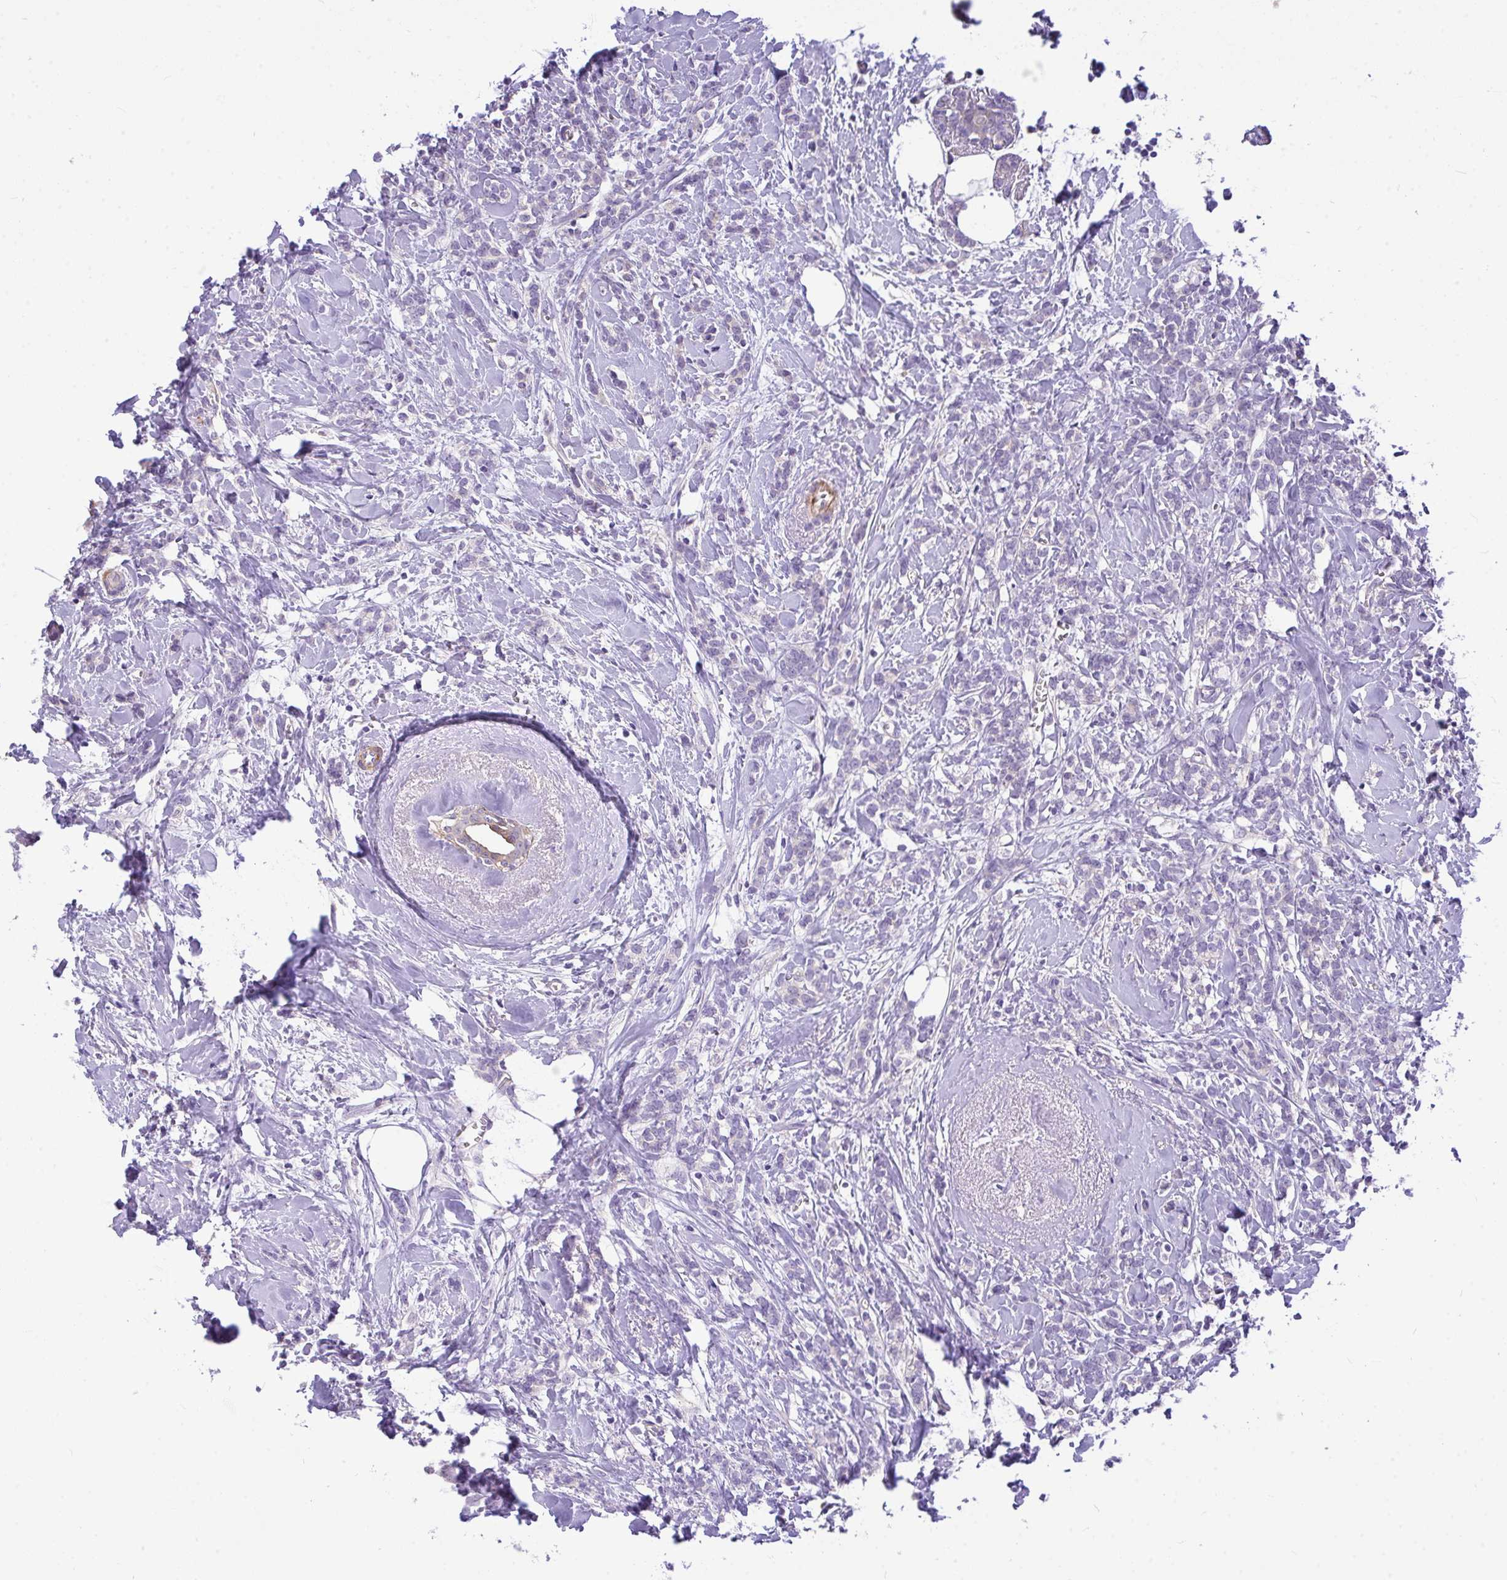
{"staining": {"intensity": "negative", "quantity": "none", "location": "none"}, "tissue": "breast cancer", "cell_type": "Tumor cells", "image_type": "cancer", "snomed": [{"axis": "morphology", "description": "Lobular carcinoma"}, {"axis": "topography", "description": "Breast"}], "caption": "Tumor cells show no significant protein positivity in breast cancer.", "gene": "MOCS1", "patient": {"sex": "female", "age": 59}}